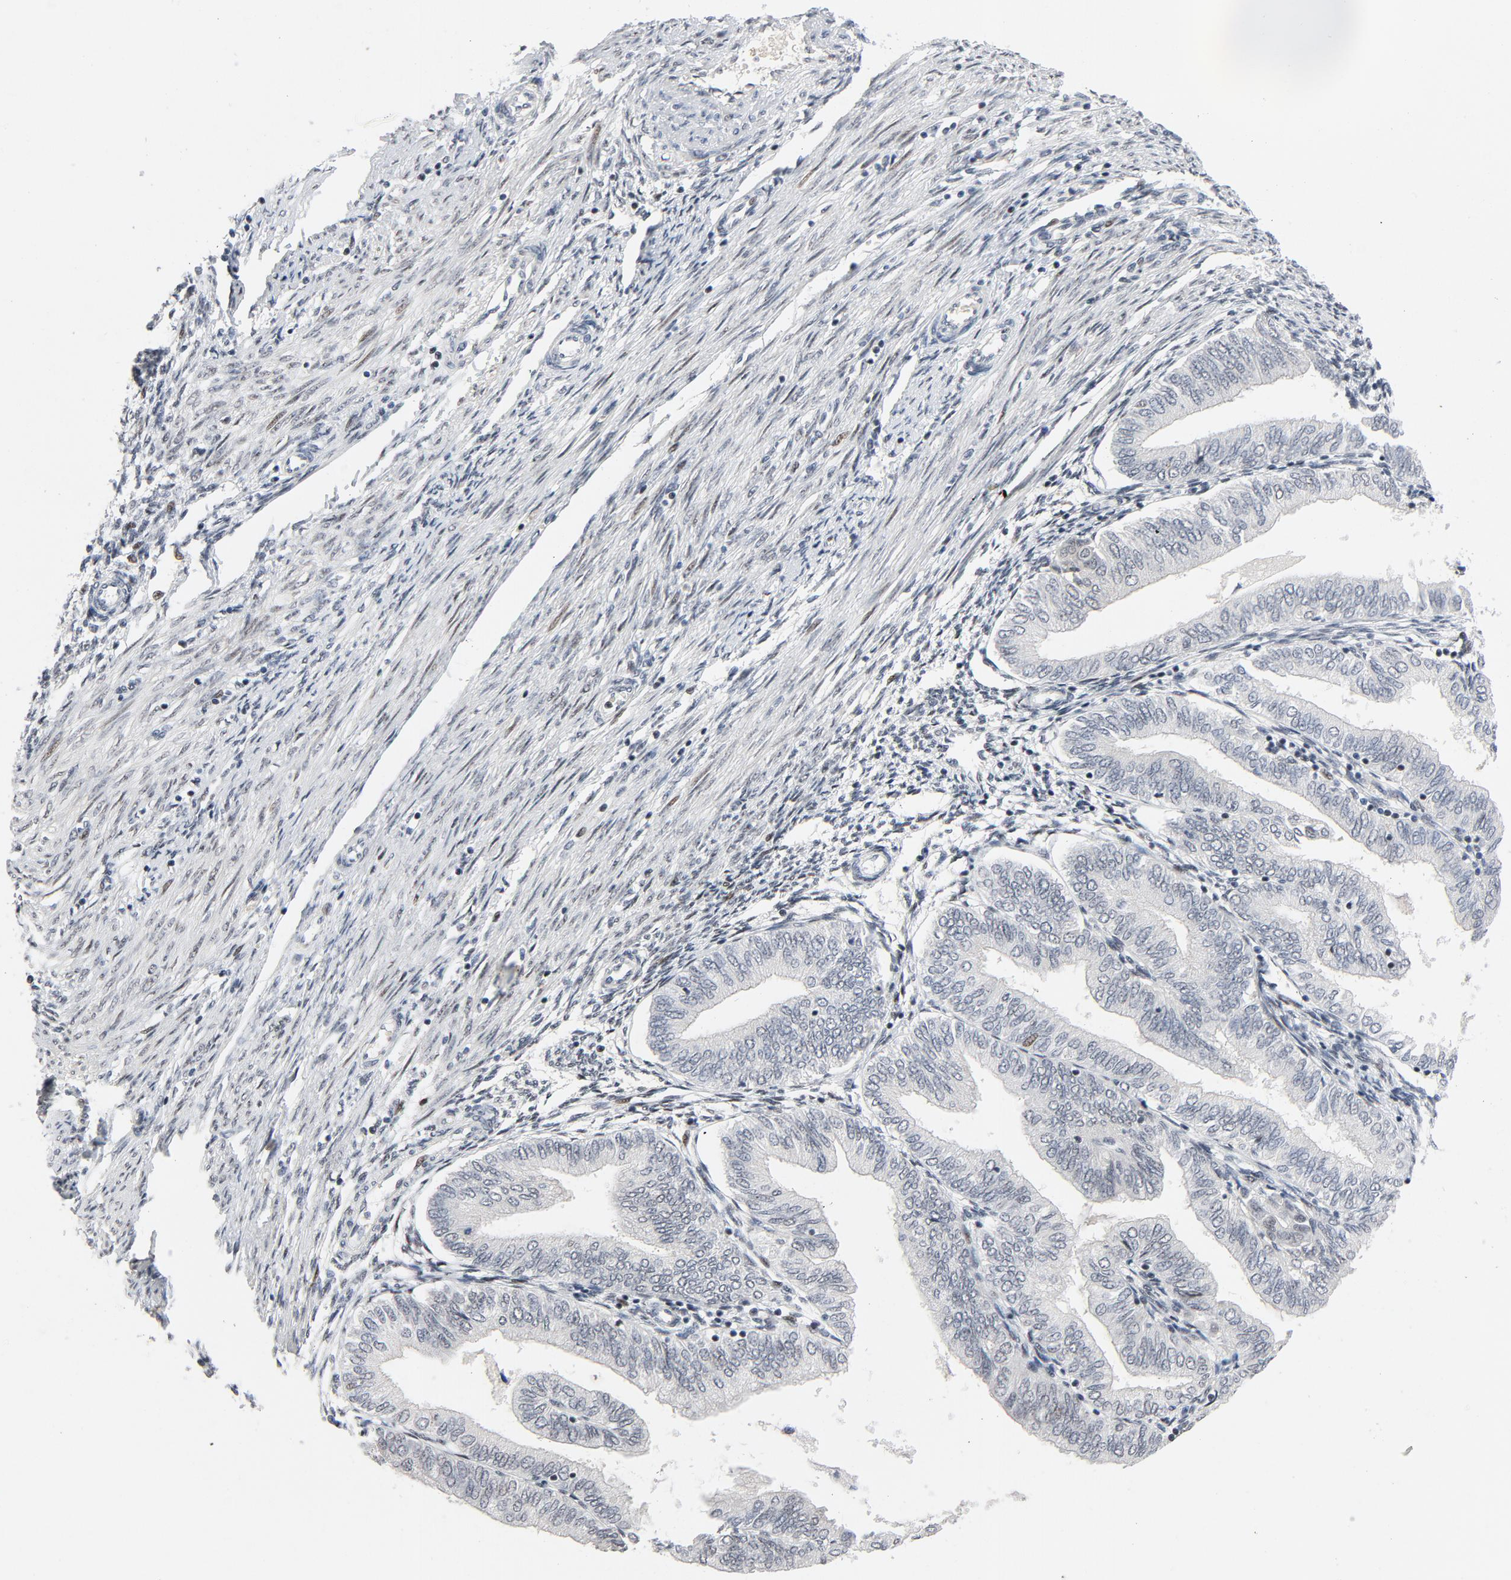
{"staining": {"intensity": "negative", "quantity": "none", "location": "none"}, "tissue": "endometrial cancer", "cell_type": "Tumor cells", "image_type": "cancer", "snomed": [{"axis": "morphology", "description": "Adenocarcinoma, NOS"}, {"axis": "topography", "description": "Endometrium"}], "caption": "Immunohistochemical staining of endometrial adenocarcinoma reveals no significant positivity in tumor cells. (Brightfield microscopy of DAB (3,3'-diaminobenzidine) immunohistochemistry (IHC) at high magnification).", "gene": "FSCB", "patient": {"sex": "female", "age": 51}}